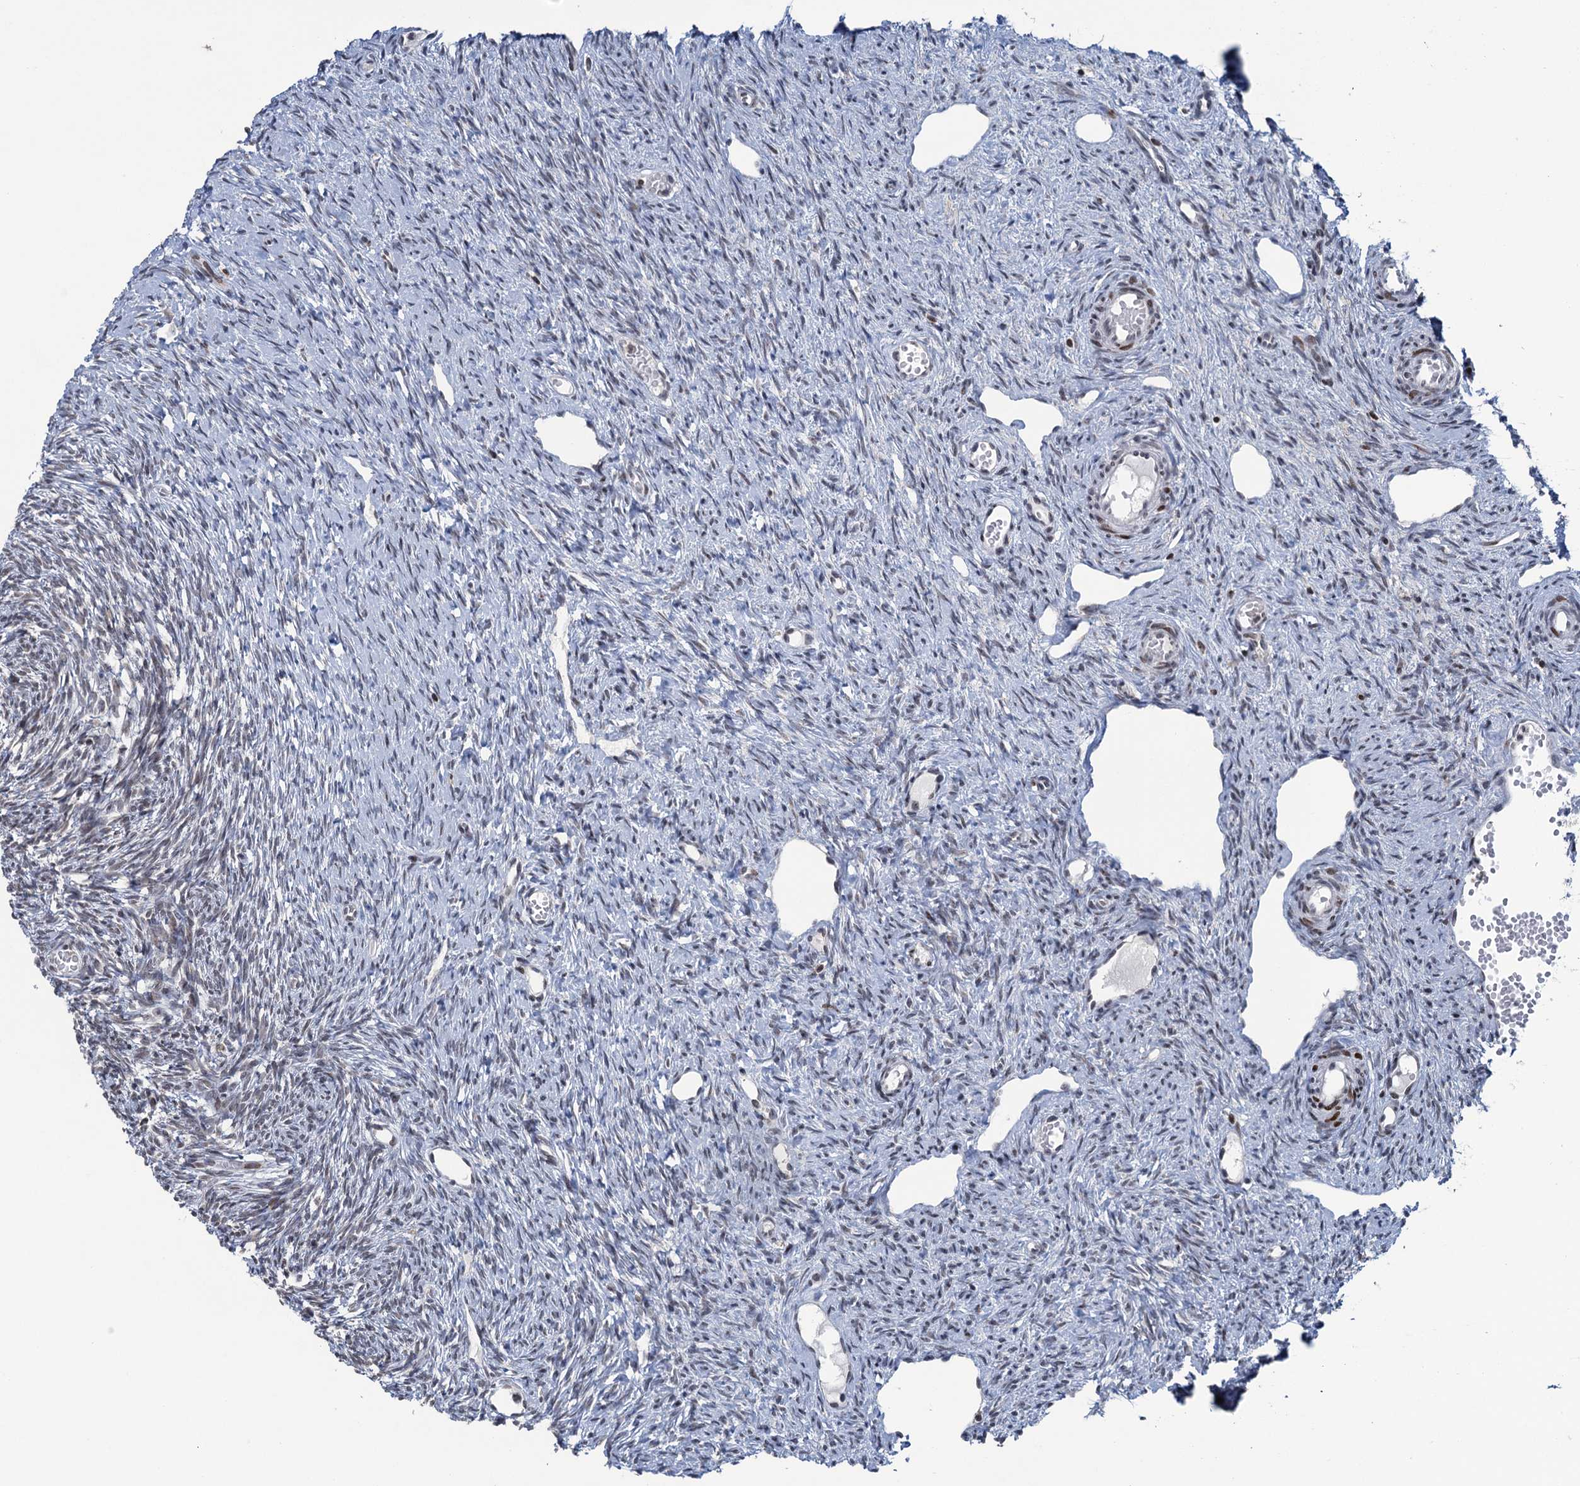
{"staining": {"intensity": "negative", "quantity": "none", "location": "none"}, "tissue": "ovary", "cell_type": "Follicle cells", "image_type": "normal", "snomed": [{"axis": "morphology", "description": "Normal tissue, NOS"}, {"axis": "topography", "description": "Ovary"}], "caption": "Immunohistochemical staining of normal ovary reveals no significant expression in follicle cells. (Stains: DAB (3,3'-diaminobenzidine) immunohistochemistry (IHC) with hematoxylin counter stain, Microscopy: brightfield microscopy at high magnification).", "gene": "FYB1", "patient": {"sex": "female", "age": 51}}